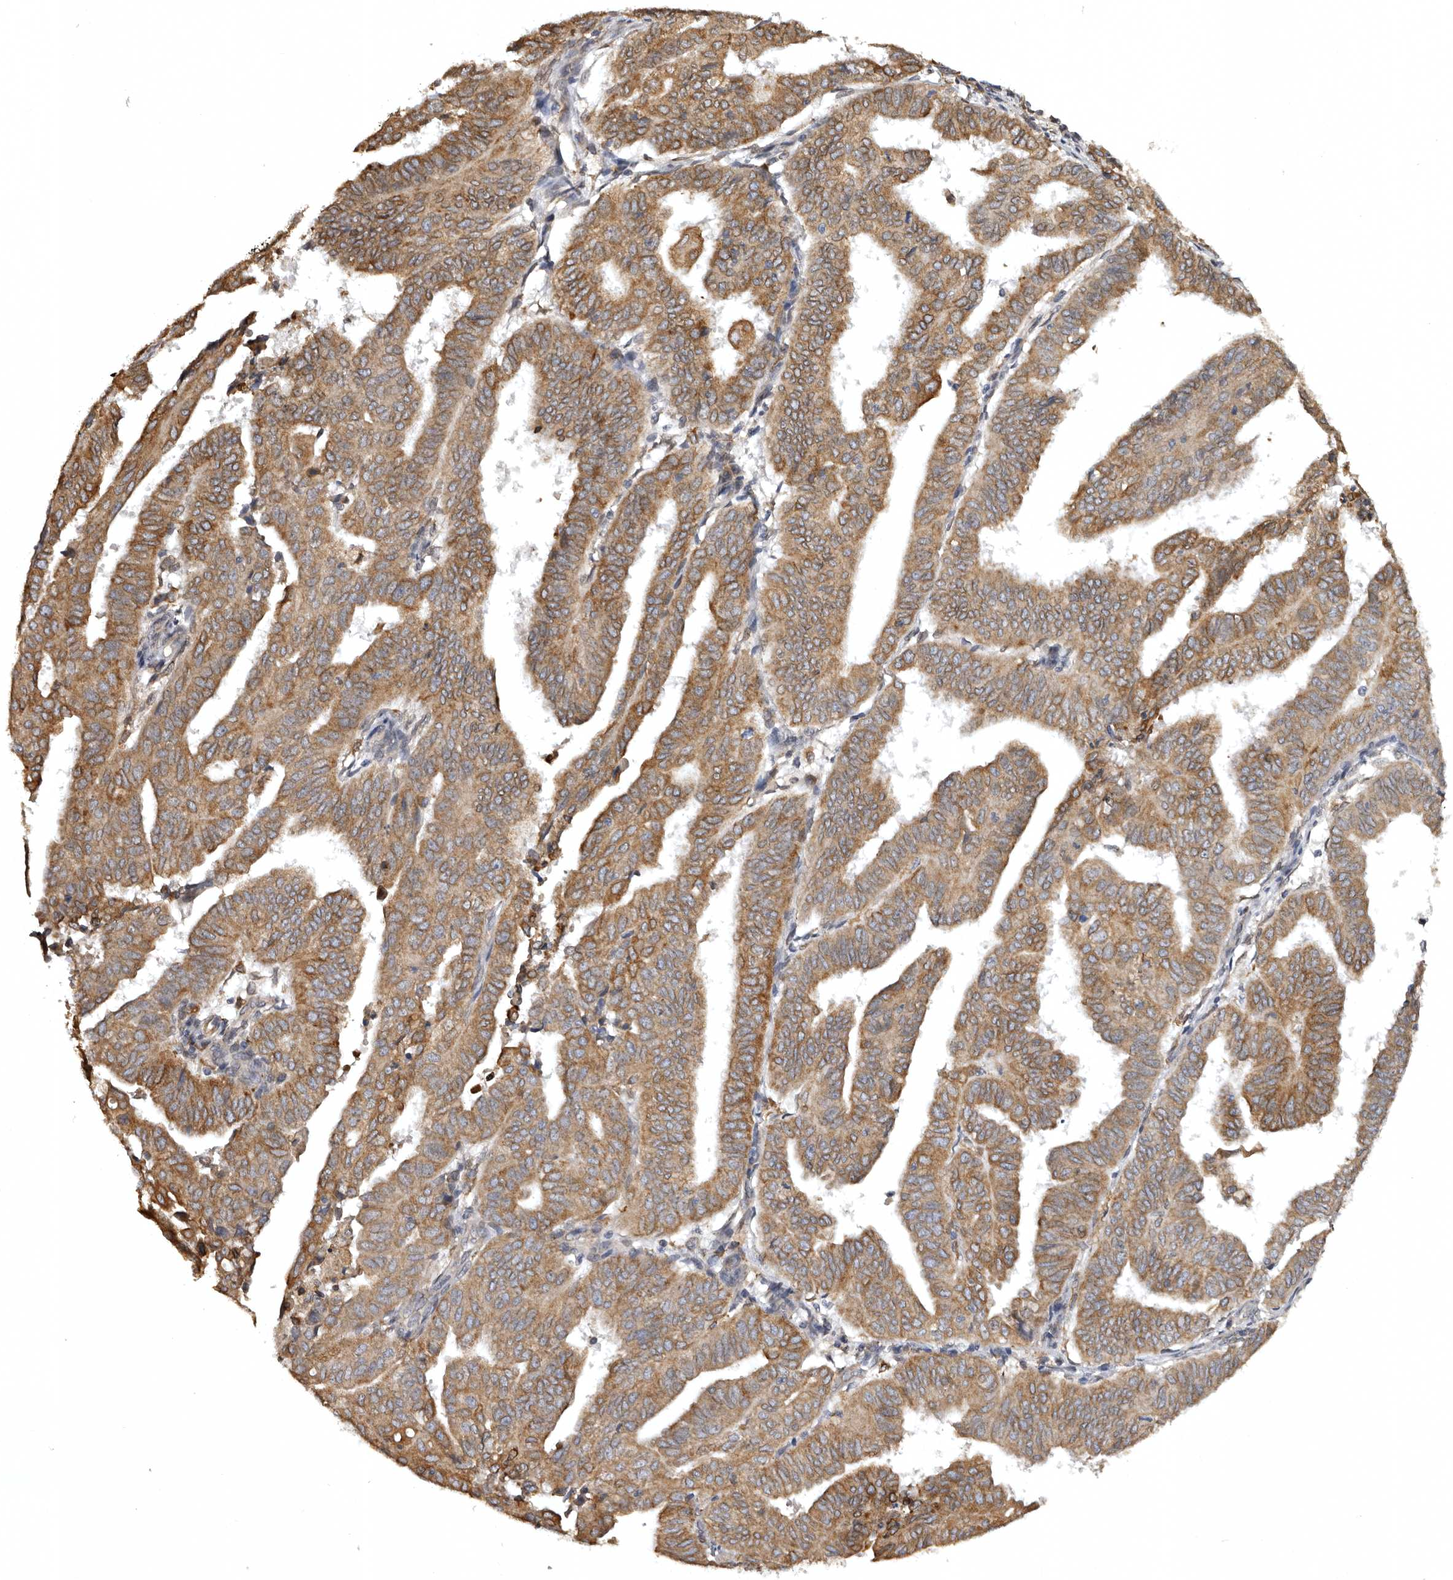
{"staining": {"intensity": "moderate", "quantity": ">75%", "location": "cytoplasmic/membranous"}, "tissue": "endometrial cancer", "cell_type": "Tumor cells", "image_type": "cancer", "snomed": [{"axis": "morphology", "description": "Adenocarcinoma, NOS"}, {"axis": "topography", "description": "Uterus"}], "caption": "Moderate cytoplasmic/membranous protein expression is present in approximately >75% of tumor cells in endometrial adenocarcinoma. (DAB = brown stain, brightfield microscopy at high magnification).", "gene": "INKA2", "patient": {"sex": "female", "age": 77}}